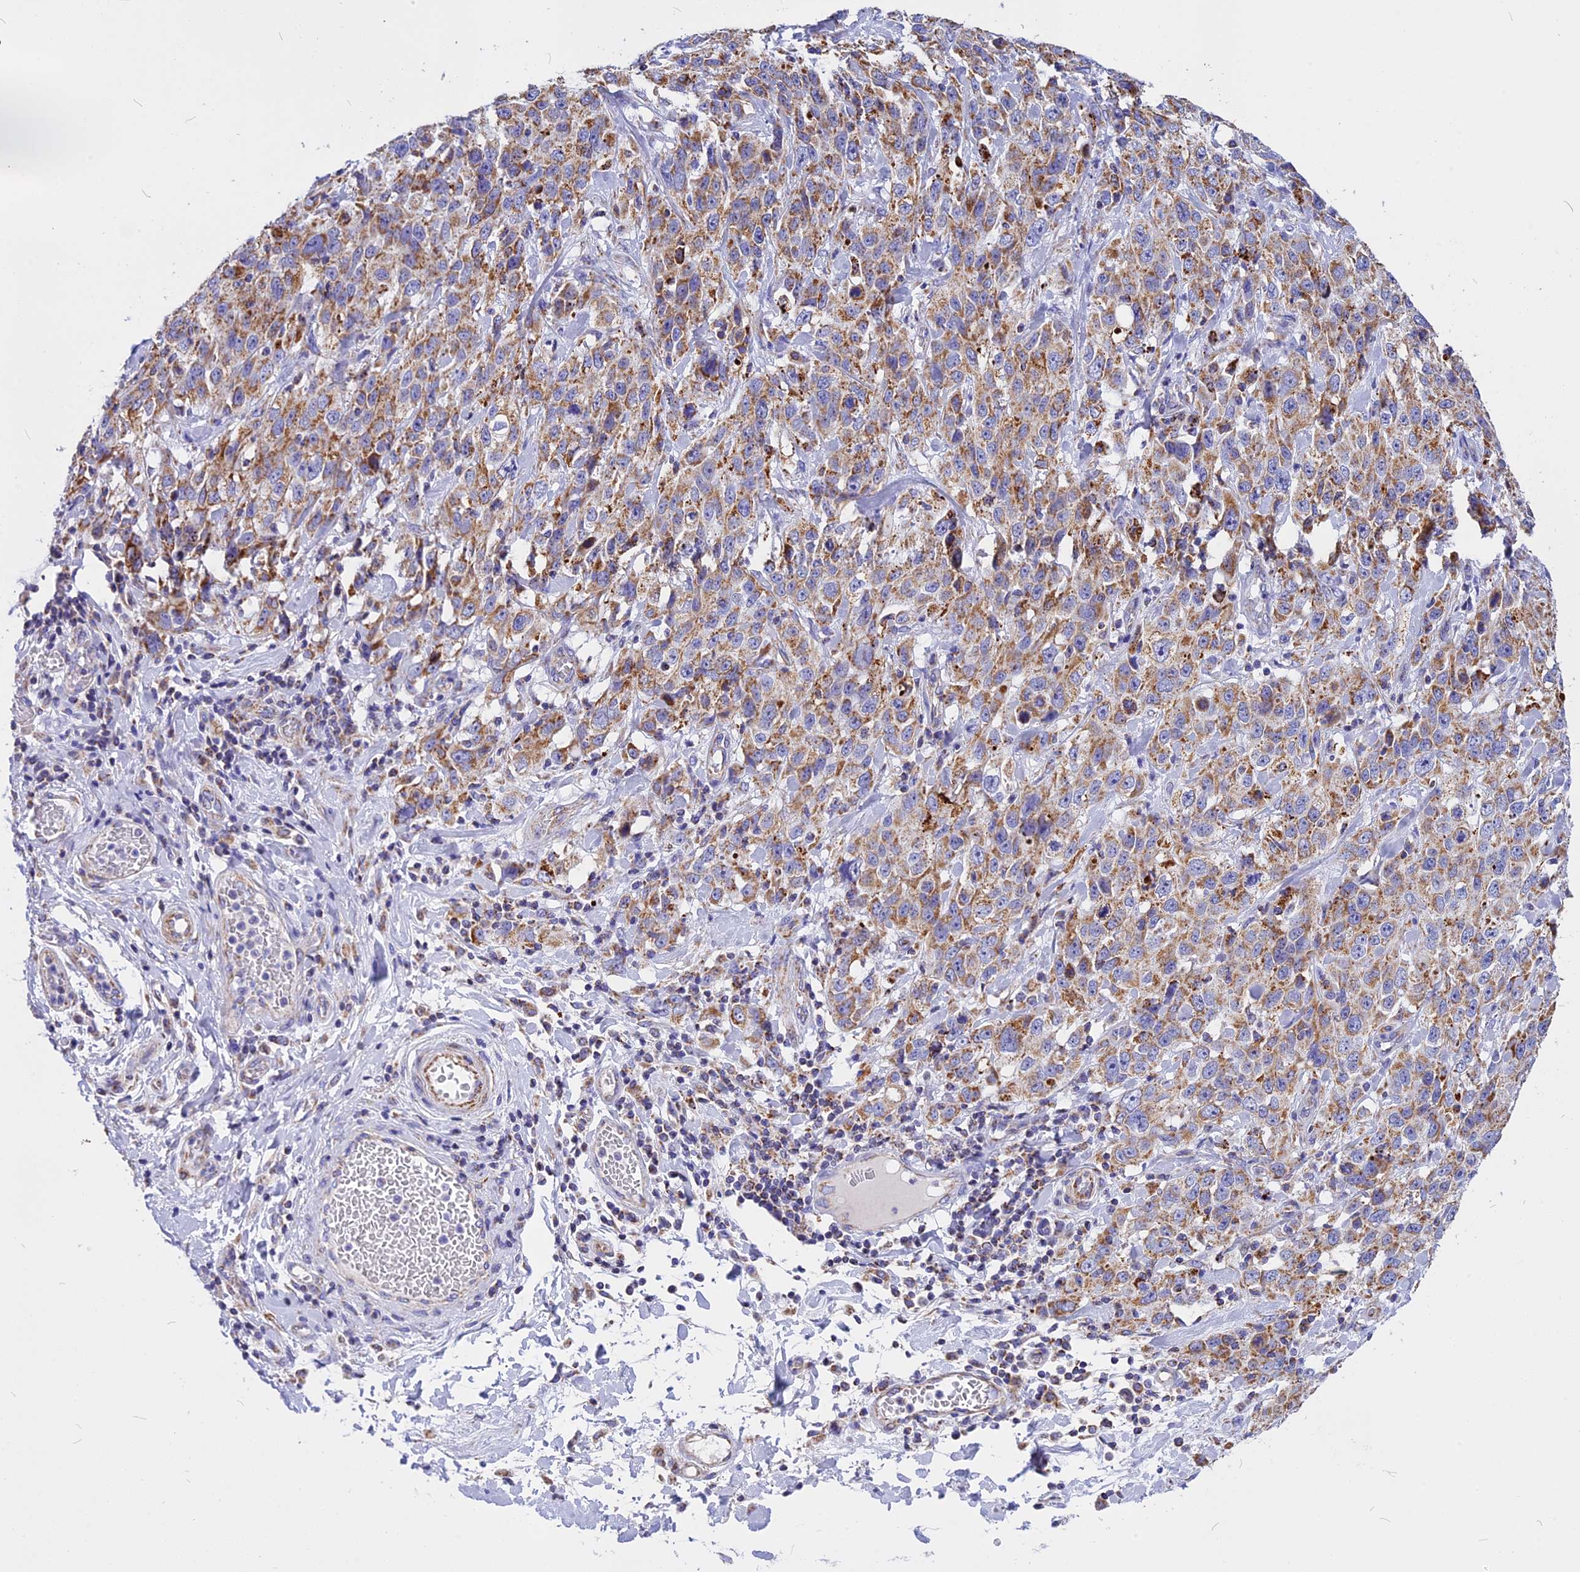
{"staining": {"intensity": "moderate", "quantity": ">75%", "location": "cytoplasmic/membranous"}, "tissue": "stomach cancer", "cell_type": "Tumor cells", "image_type": "cancer", "snomed": [{"axis": "morphology", "description": "Normal tissue, NOS"}, {"axis": "morphology", "description": "Adenocarcinoma, NOS"}, {"axis": "topography", "description": "Lymph node"}, {"axis": "topography", "description": "Stomach"}], "caption": "DAB (3,3'-diaminobenzidine) immunohistochemical staining of stomach cancer (adenocarcinoma) displays moderate cytoplasmic/membranous protein expression in approximately >75% of tumor cells.", "gene": "VDAC2", "patient": {"sex": "male", "age": 48}}